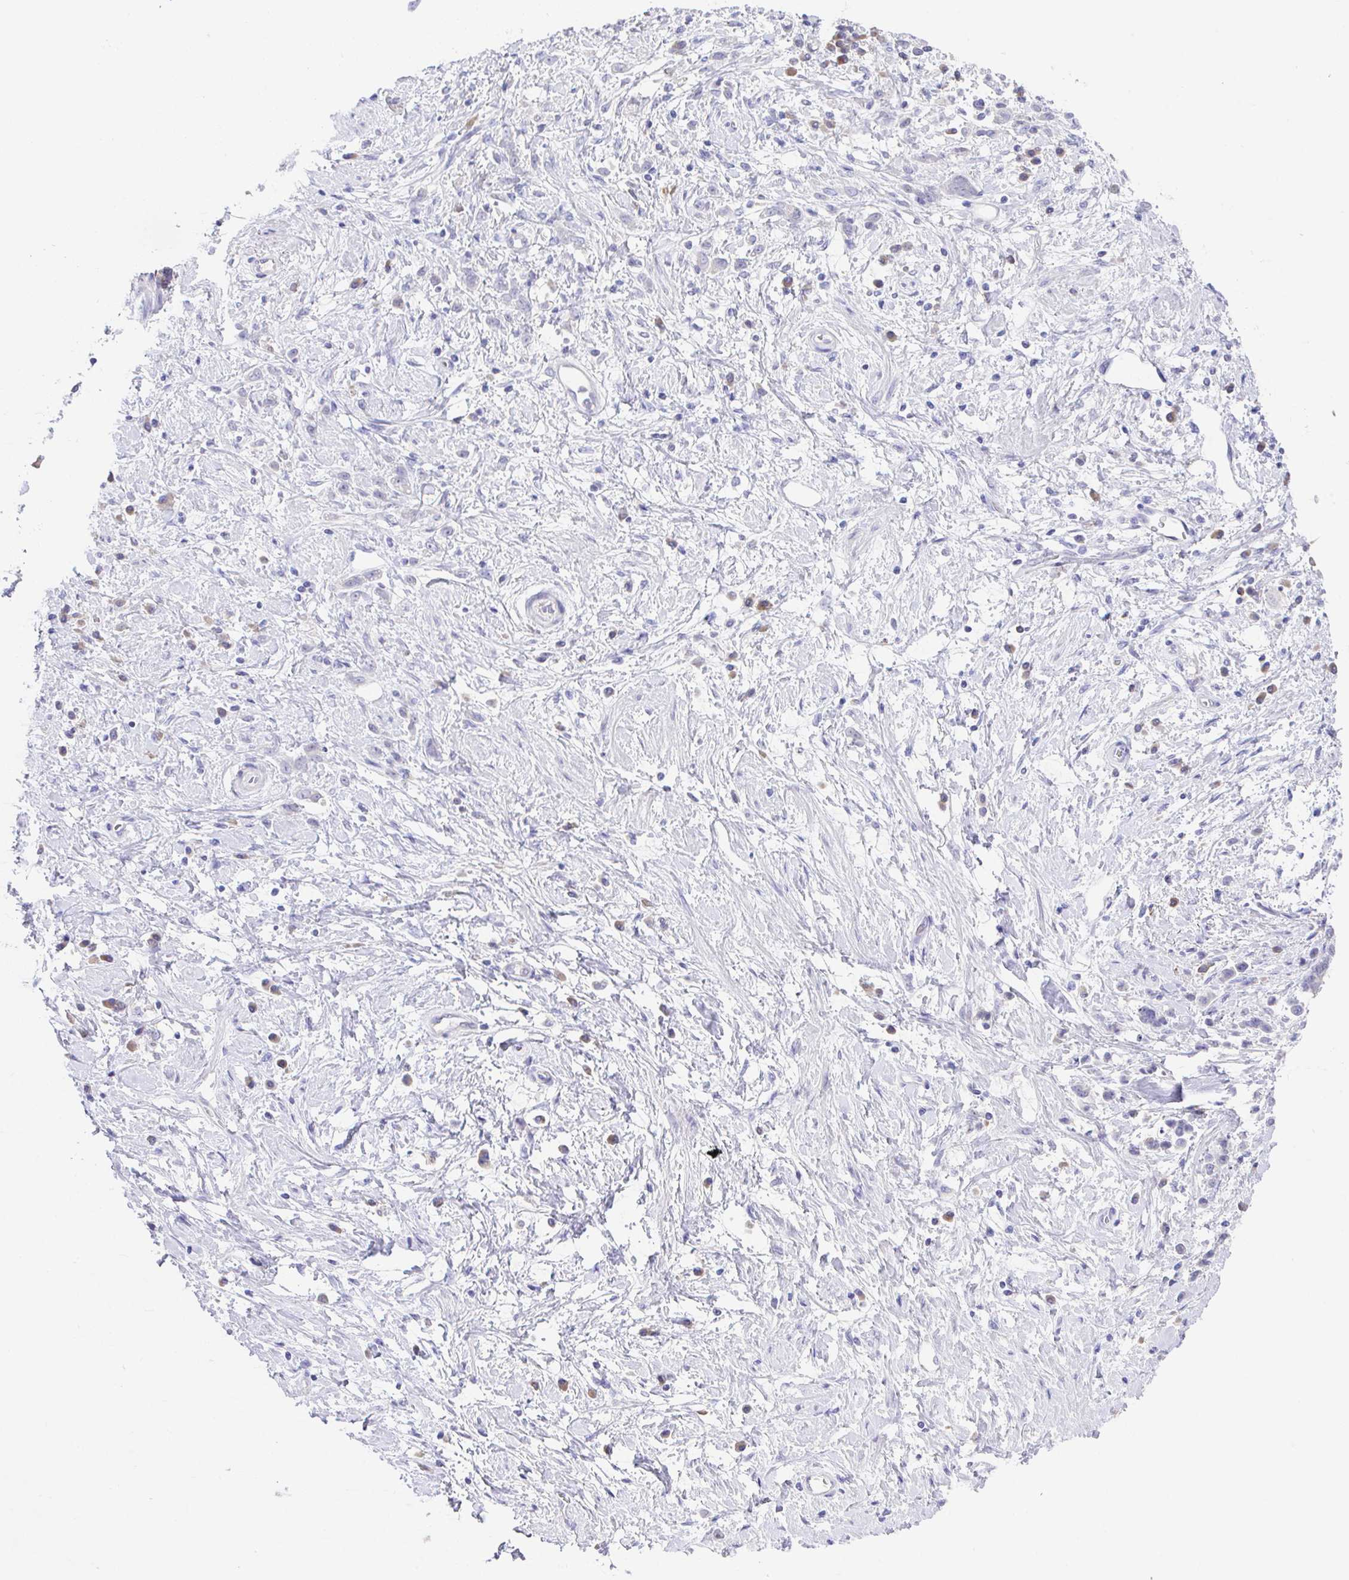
{"staining": {"intensity": "negative", "quantity": "none", "location": "none"}, "tissue": "stomach cancer", "cell_type": "Tumor cells", "image_type": "cancer", "snomed": [{"axis": "morphology", "description": "Adenocarcinoma, NOS"}, {"axis": "topography", "description": "Stomach"}], "caption": "DAB immunohistochemical staining of human stomach adenocarcinoma displays no significant staining in tumor cells.", "gene": "HOXB4", "patient": {"sex": "female", "age": 60}}